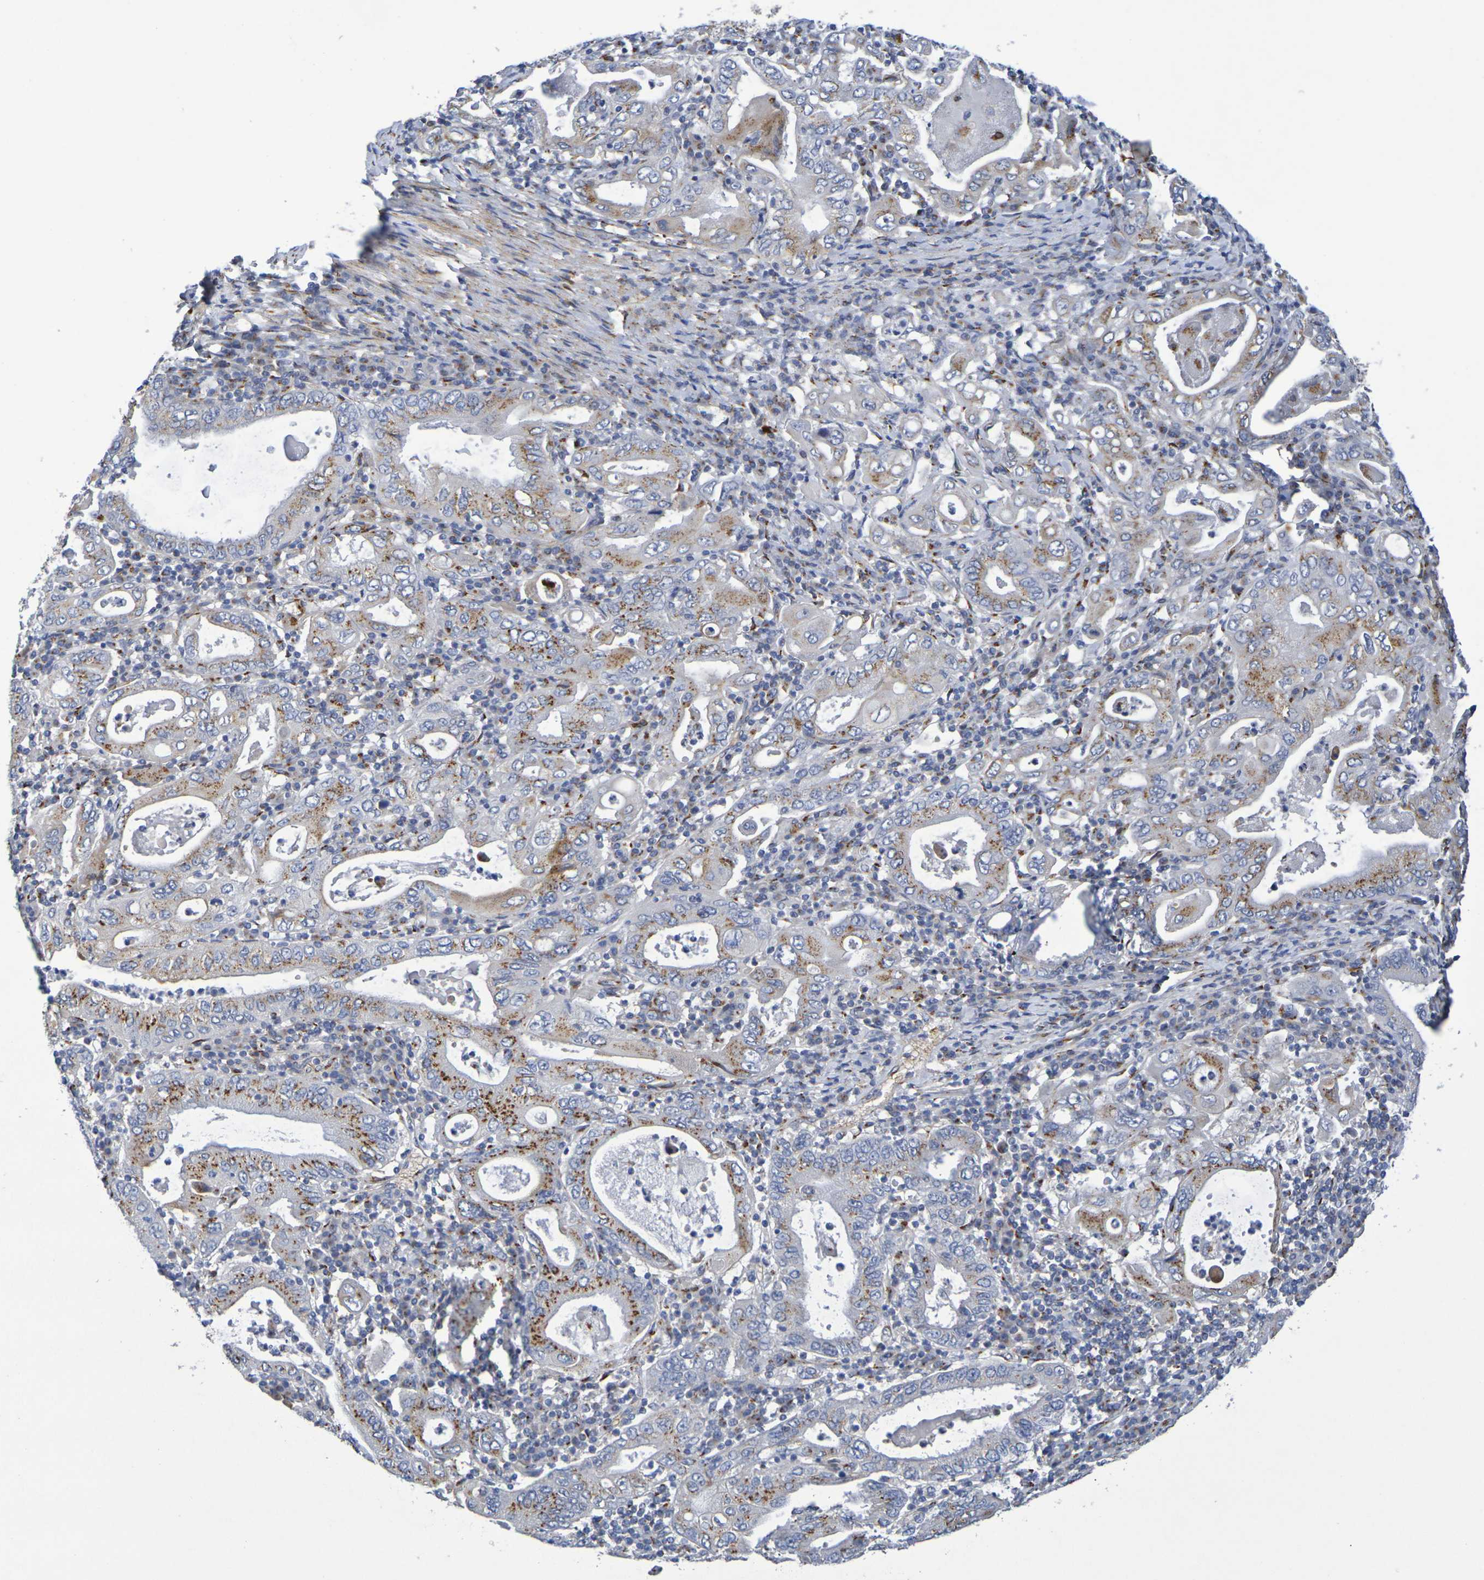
{"staining": {"intensity": "moderate", "quantity": "25%-75%", "location": "cytoplasmic/membranous"}, "tissue": "stomach cancer", "cell_type": "Tumor cells", "image_type": "cancer", "snomed": [{"axis": "morphology", "description": "Normal tissue, NOS"}, {"axis": "morphology", "description": "Adenocarcinoma, NOS"}, {"axis": "topography", "description": "Esophagus"}, {"axis": "topography", "description": "Stomach, upper"}, {"axis": "topography", "description": "Peripheral nerve tissue"}], "caption": "The immunohistochemical stain highlights moderate cytoplasmic/membranous expression in tumor cells of adenocarcinoma (stomach) tissue.", "gene": "DCP2", "patient": {"sex": "male", "age": 62}}